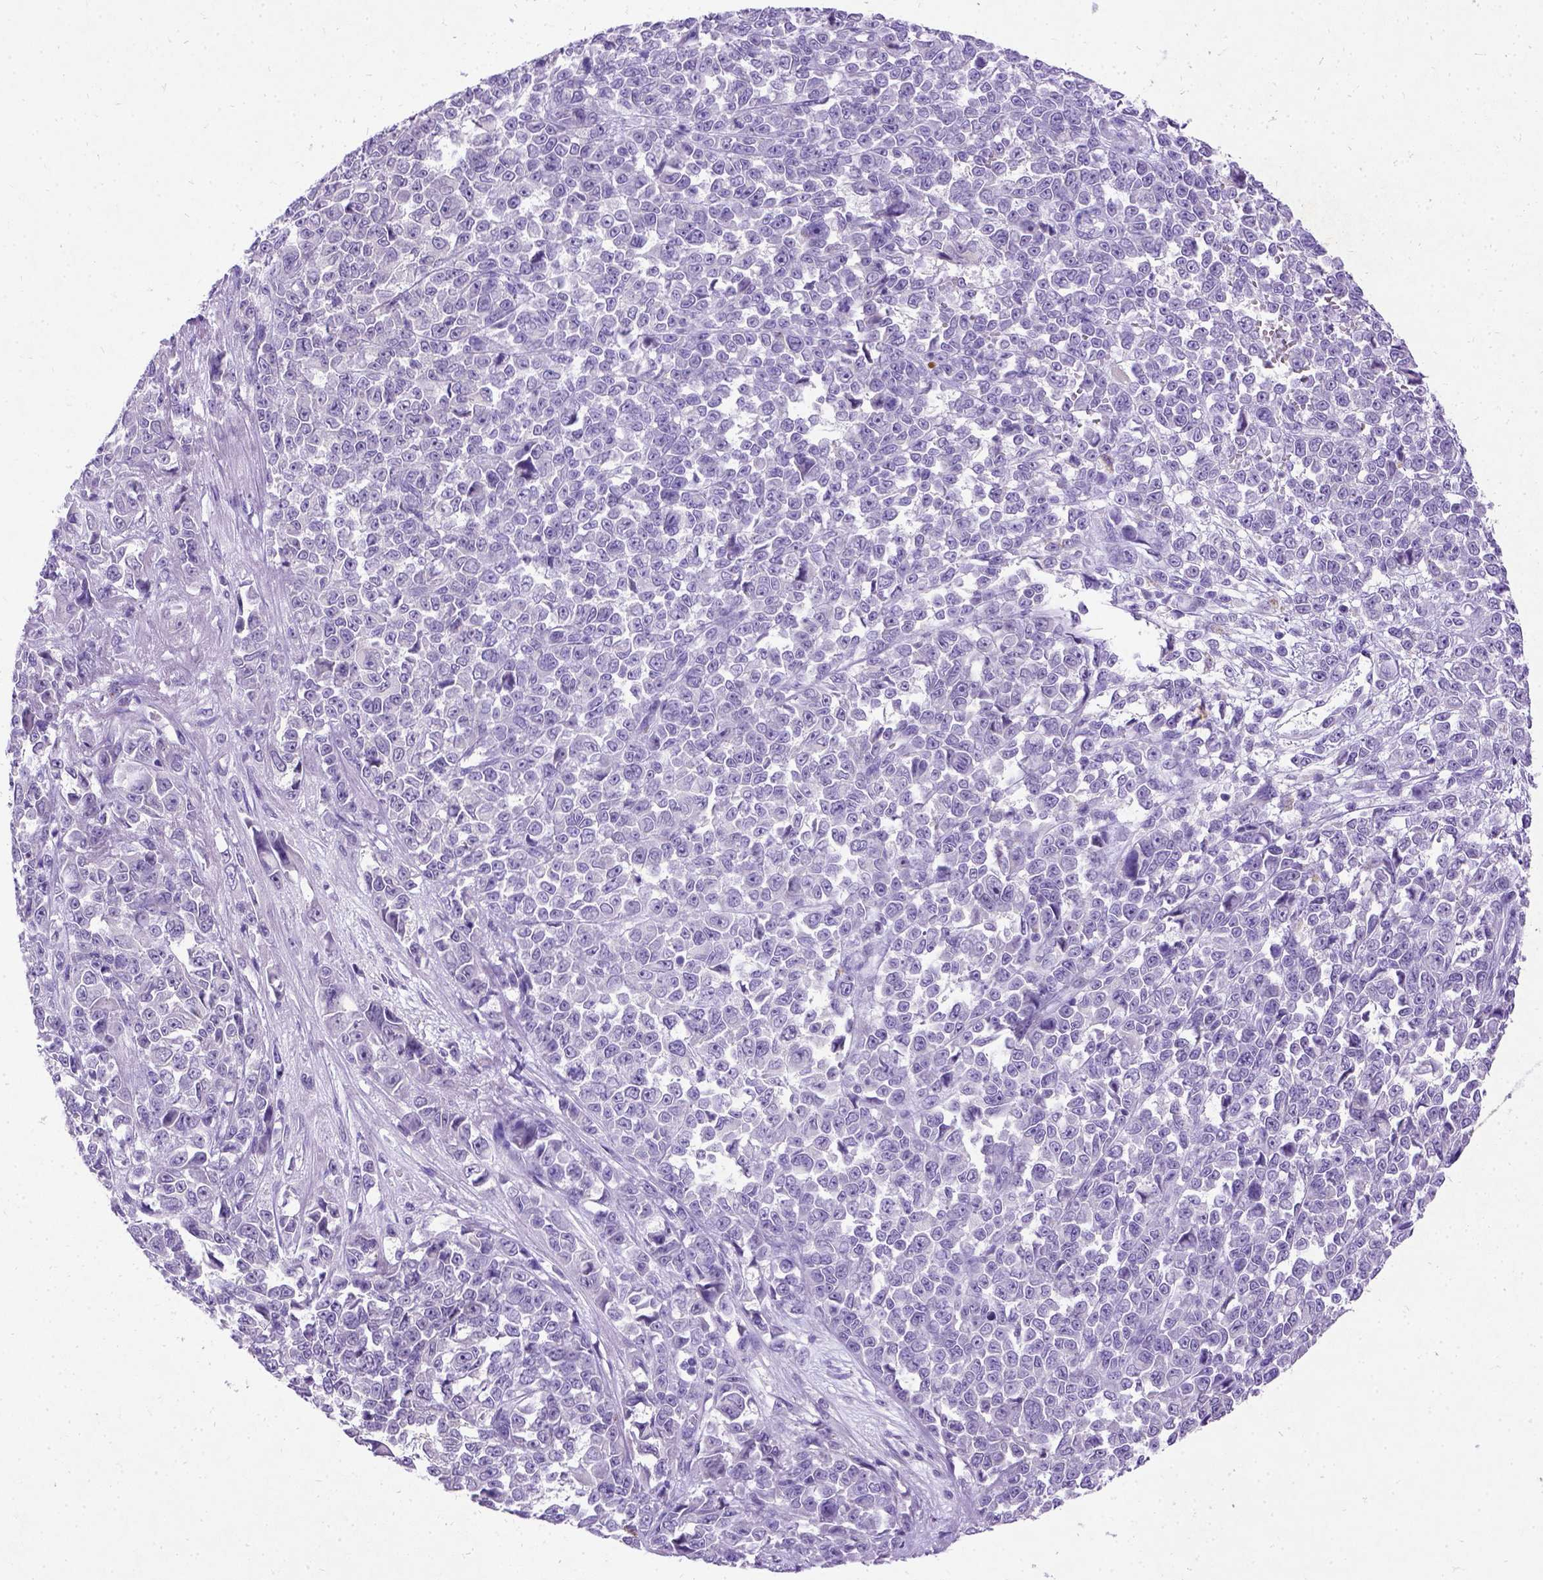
{"staining": {"intensity": "negative", "quantity": "none", "location": "none"}, "tissue": "melanoma", "cell_type": "Tumor cells", "image_type": "cancer", "snomed": [{"axis": "morphology", "description": "Malignant melanoma, NOS"}, {"axis": "topography", "description": "Skin"}], "caption": "Immunohistochemical staining of human malignant melanoma displays no significant positivity in tumor cells.", "gene": "NEUROD4", "patient": {"sex": "female", "age": 95}}